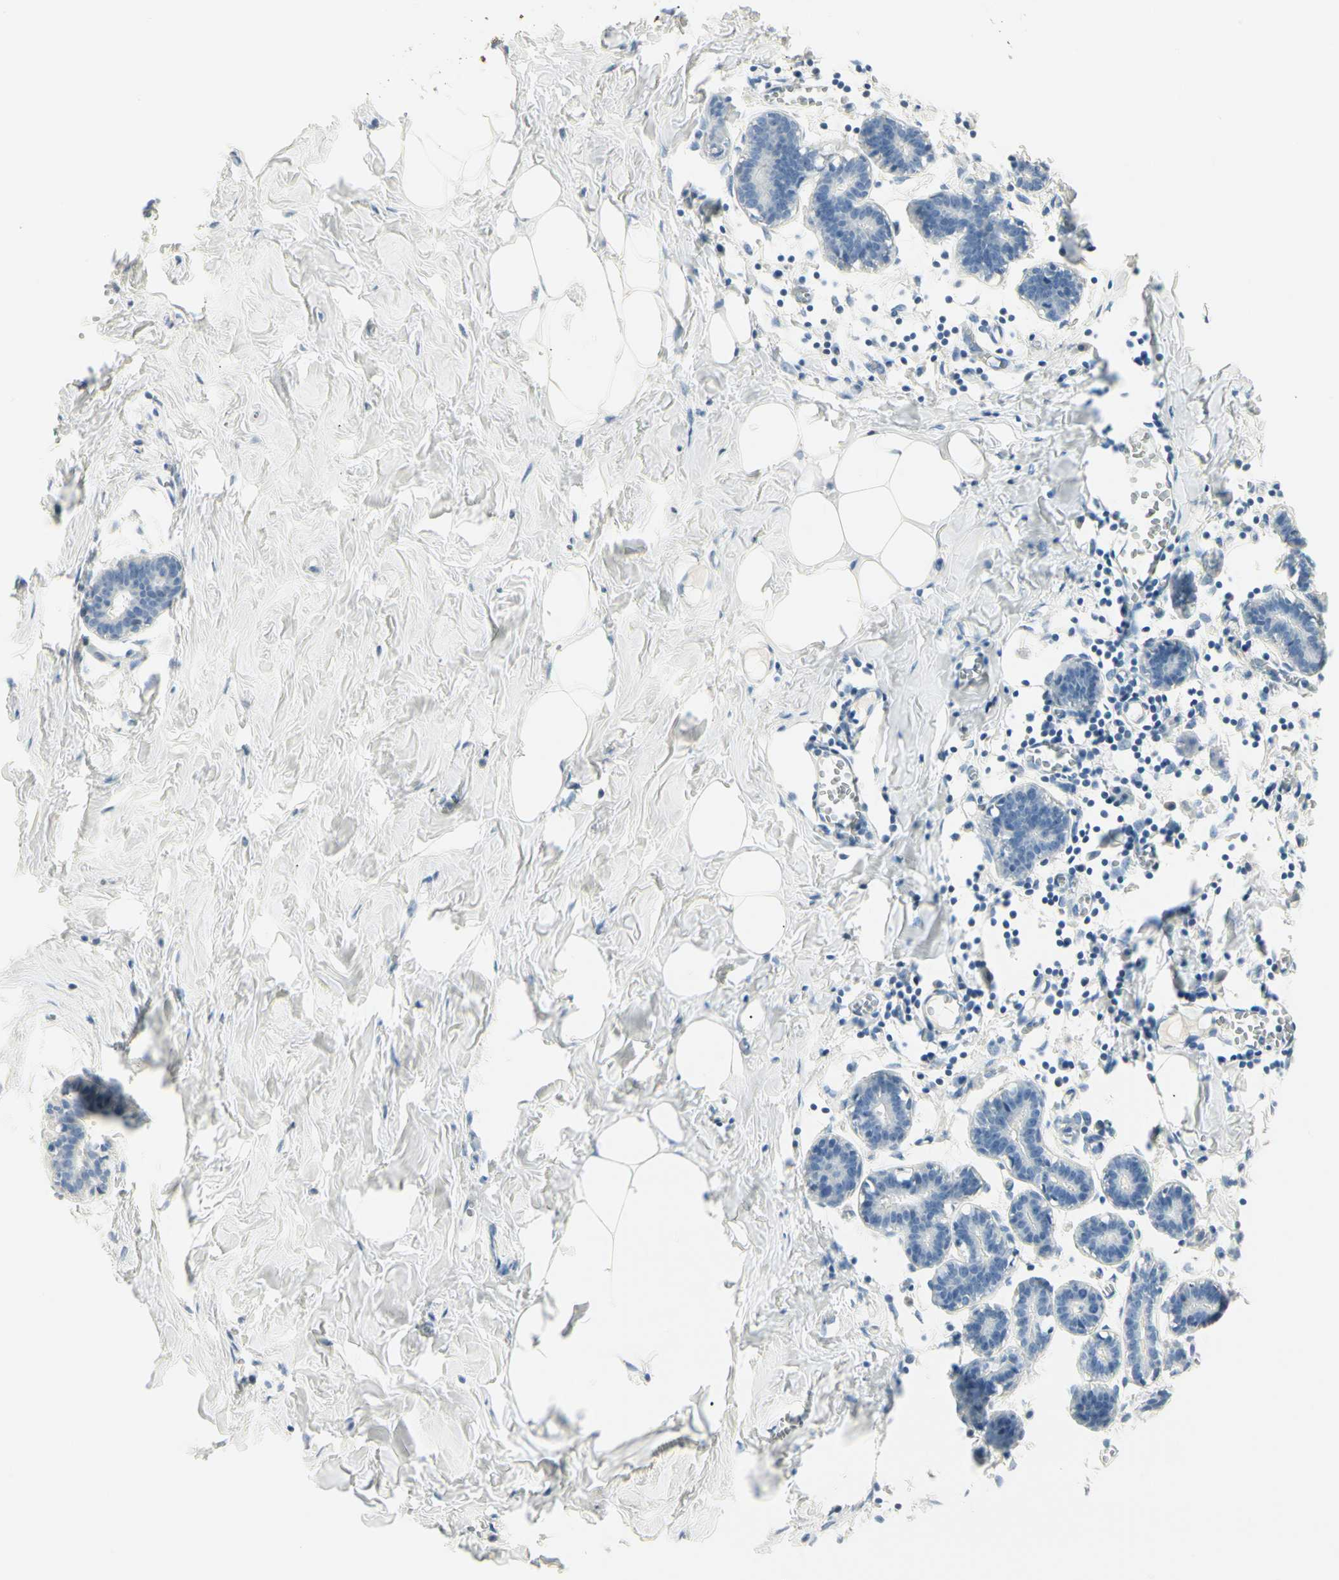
{"staining": {"intensity": "negative", "quantity": "none", "location": "none"}, "tissue": "breast", "cell_type": "Adipocytes", "image_type": "normal", "snomed": [{"axis": "morphology", "description": "Normal tissue, NOS"}, {"axis": "topography", "description": "Breast"}], "caption": "The histopathology image exhibits no significant staining in adipocytes of breast. Nuclei are stained in blue.", "gene": "ALDH18A1", "patient": {"sex": "female", "age": 27}}